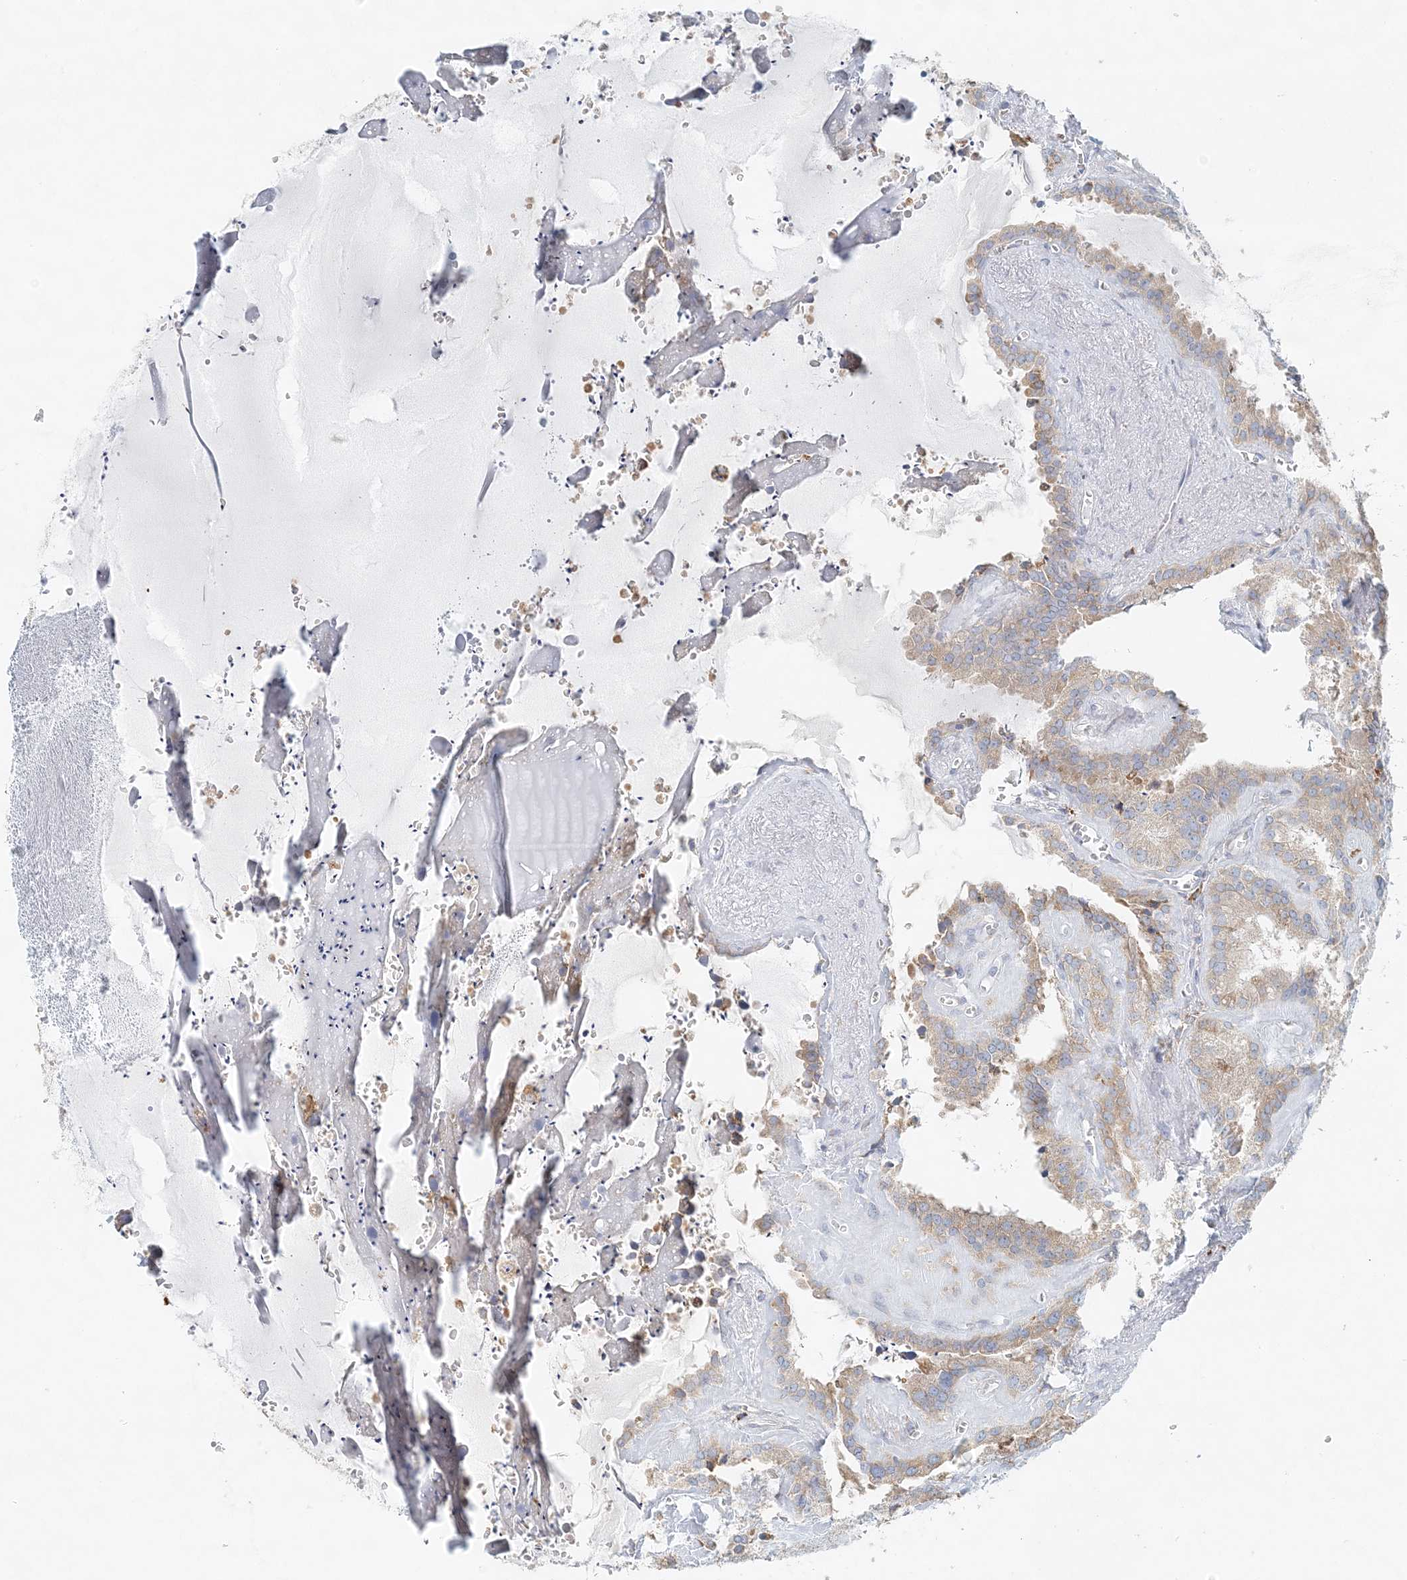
{"staining": {"intensity": "moderate", "quantity": "25%-75%", "location": "cytoplasmic/membranous"}, "tissue": "seminal vesicle", "cell_type": "Glandular cells", "image_type": "normal", "snomed": [{"axis": "morphology", "description": "Normal tissue, NOS"}, {"axis": "topography", "description": "Prostate"}, {"axis": "topography", "description": "Seminal veicle"}], "caption": "Moderate cytoplasmic/membranous expression is appreciated in about 25%-75% of glandular cells in unremarkable seminal vesicle.", "gene": "STK11IP", "patient": {"sex": "male", "age": 59}}